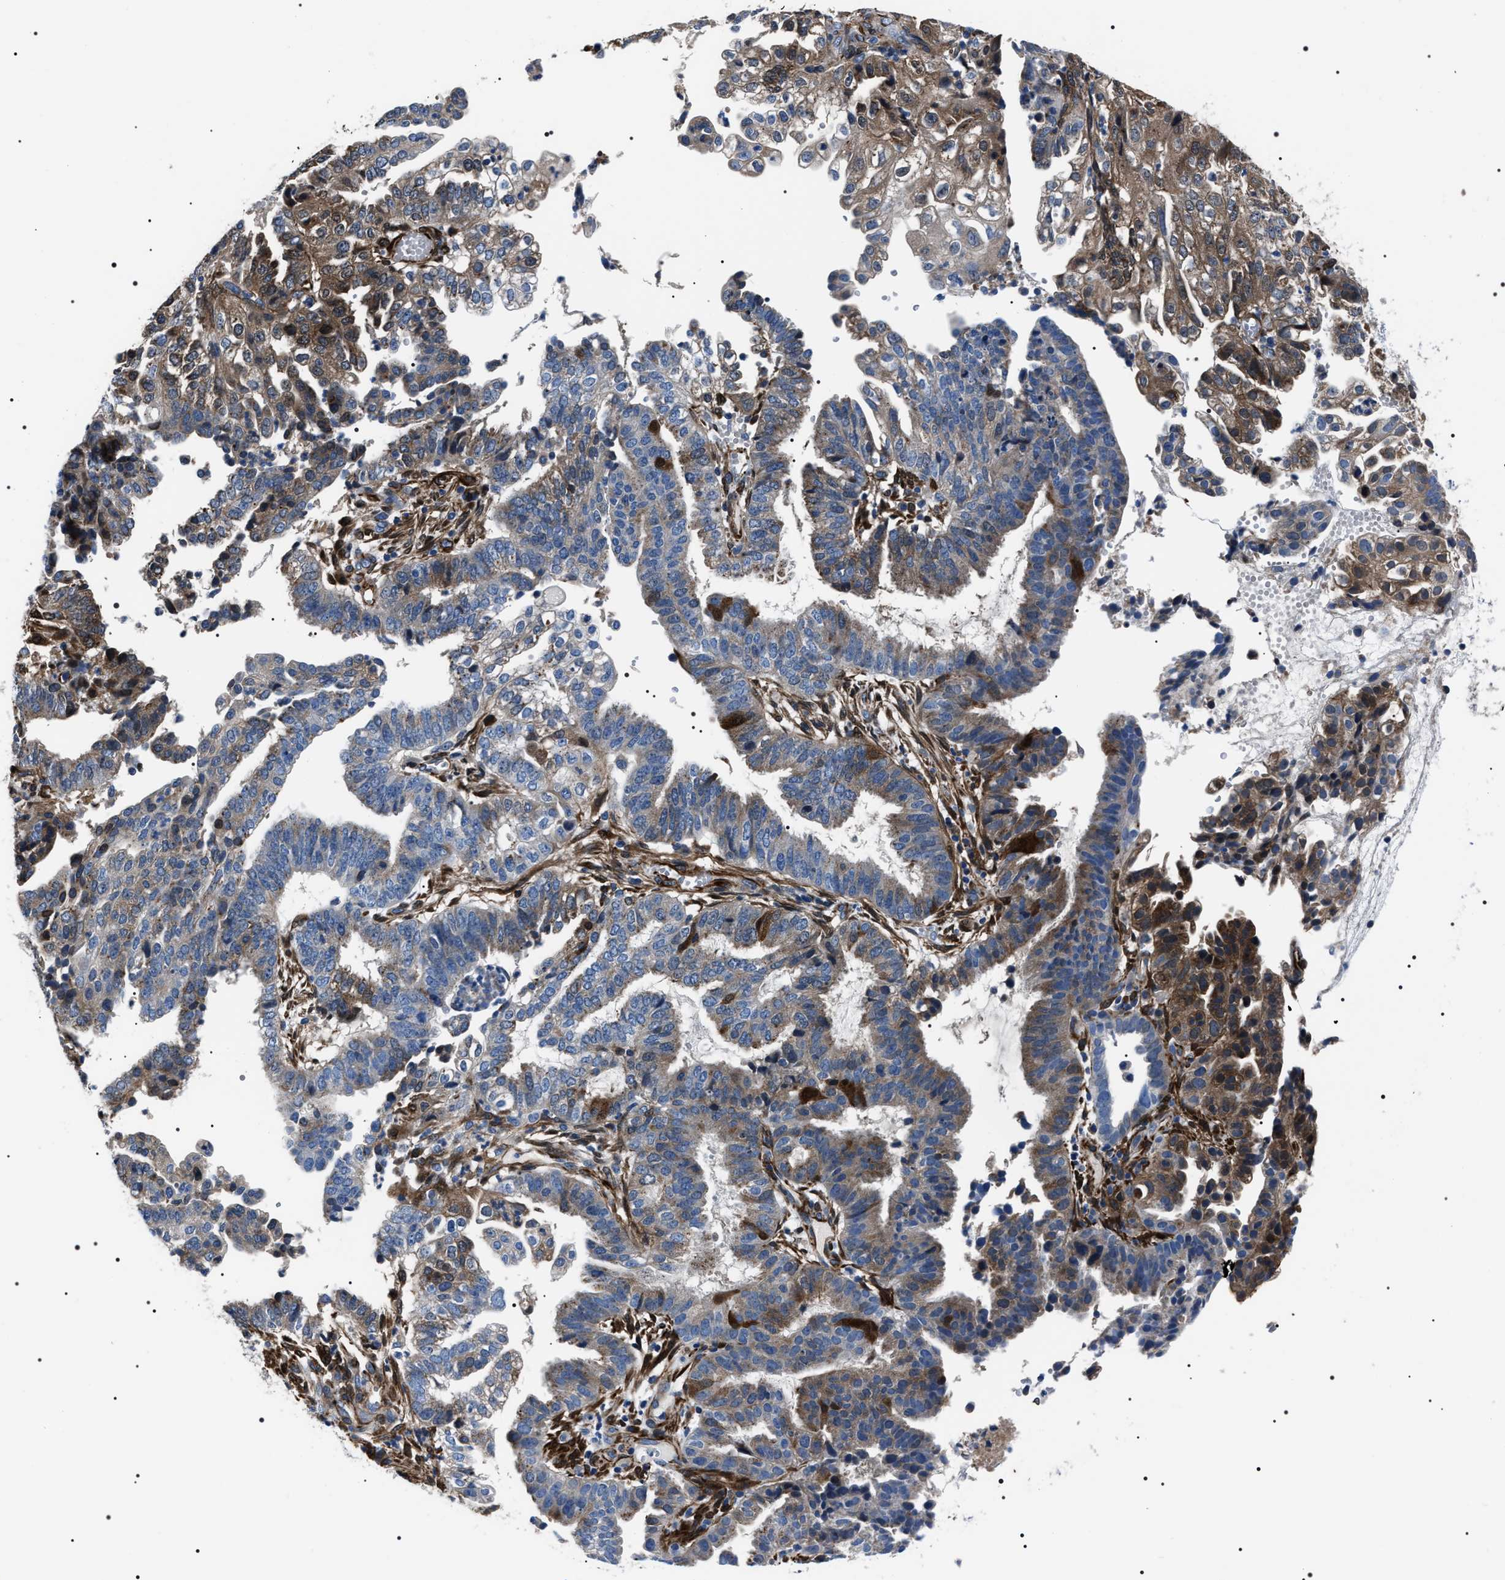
{"staining": {"intensity": "moderate", "quantity": "25%-75%", "location": "cytoplasmic/membranous"}, "tissue": "endometrial cancer", "cell_type": "Tumor cells", "image_type": "cancer", "snomed": [{"axis": "morphology", "description": "Adenocarcinoma, NOS"}, {"axis": "topography", "description": "Endometrium"}], "caption": "Protein expression analysis of human endometrial cancer (adenocarcinoma) reveals moderate cytoplasmic/membranous staining in approximately 25%-75% of tumor cells.", "gene": "BAG2", "patient": {"sex": "female", "age": 51}}